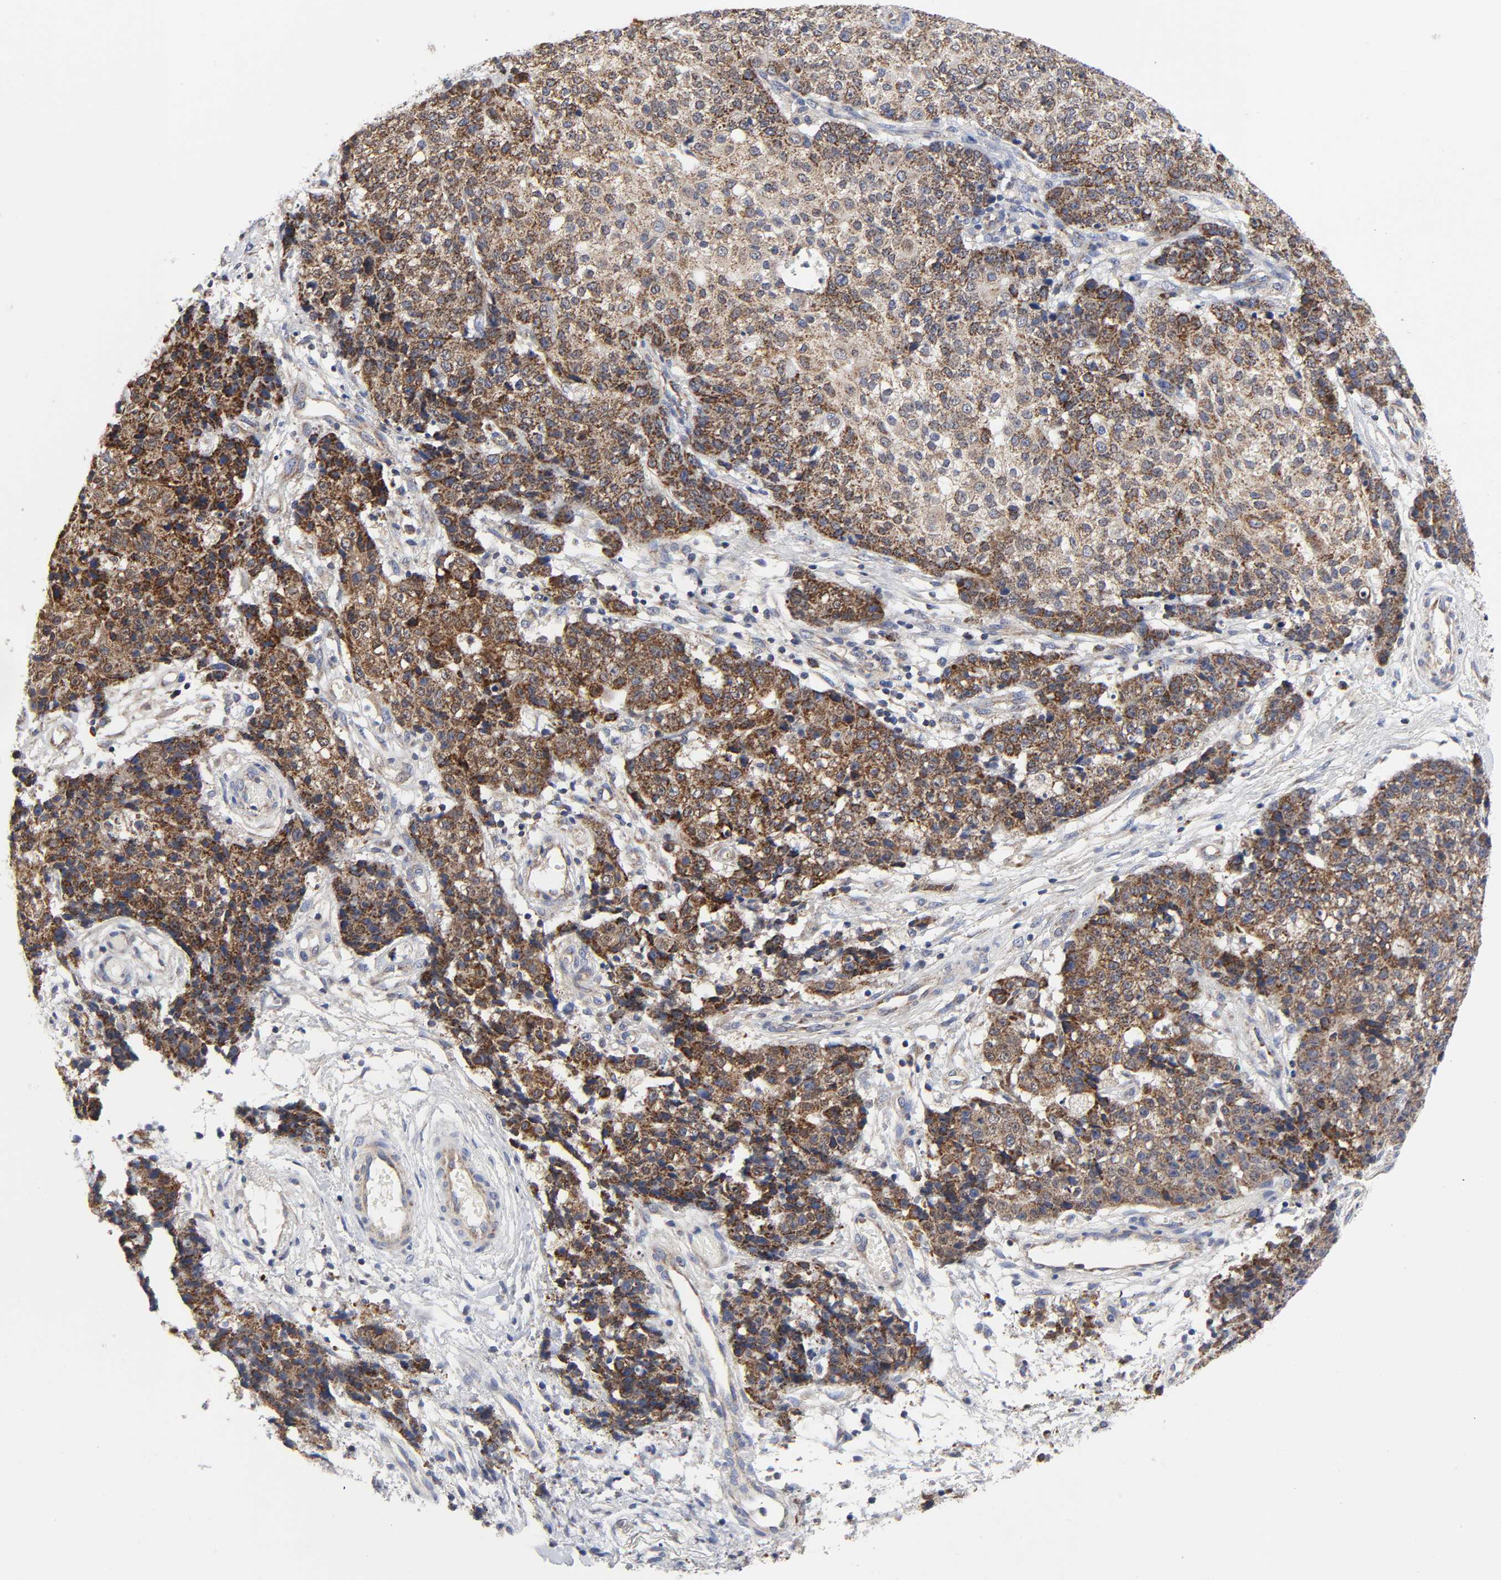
{"staining": {"intensity": "strong", "quantity": ">75%", "location": "cytoplasmic/membranous"}, "tissue": "ovarian cancer", "cell_type": "Tumor cells", "image_type": "cancer", "snomed": [{"axis": "morphology", "description": "Carcinoma, endometroid"}, {"axis": "topography", "description": "Ovary"}], "caption": "Human ovarian cancer (endometroid carcinoma) stained with a protein marker exhibits strong staining in tumor cells.", "gene": "AOPEP", "patient": {"sex": "female", "age": 42}}